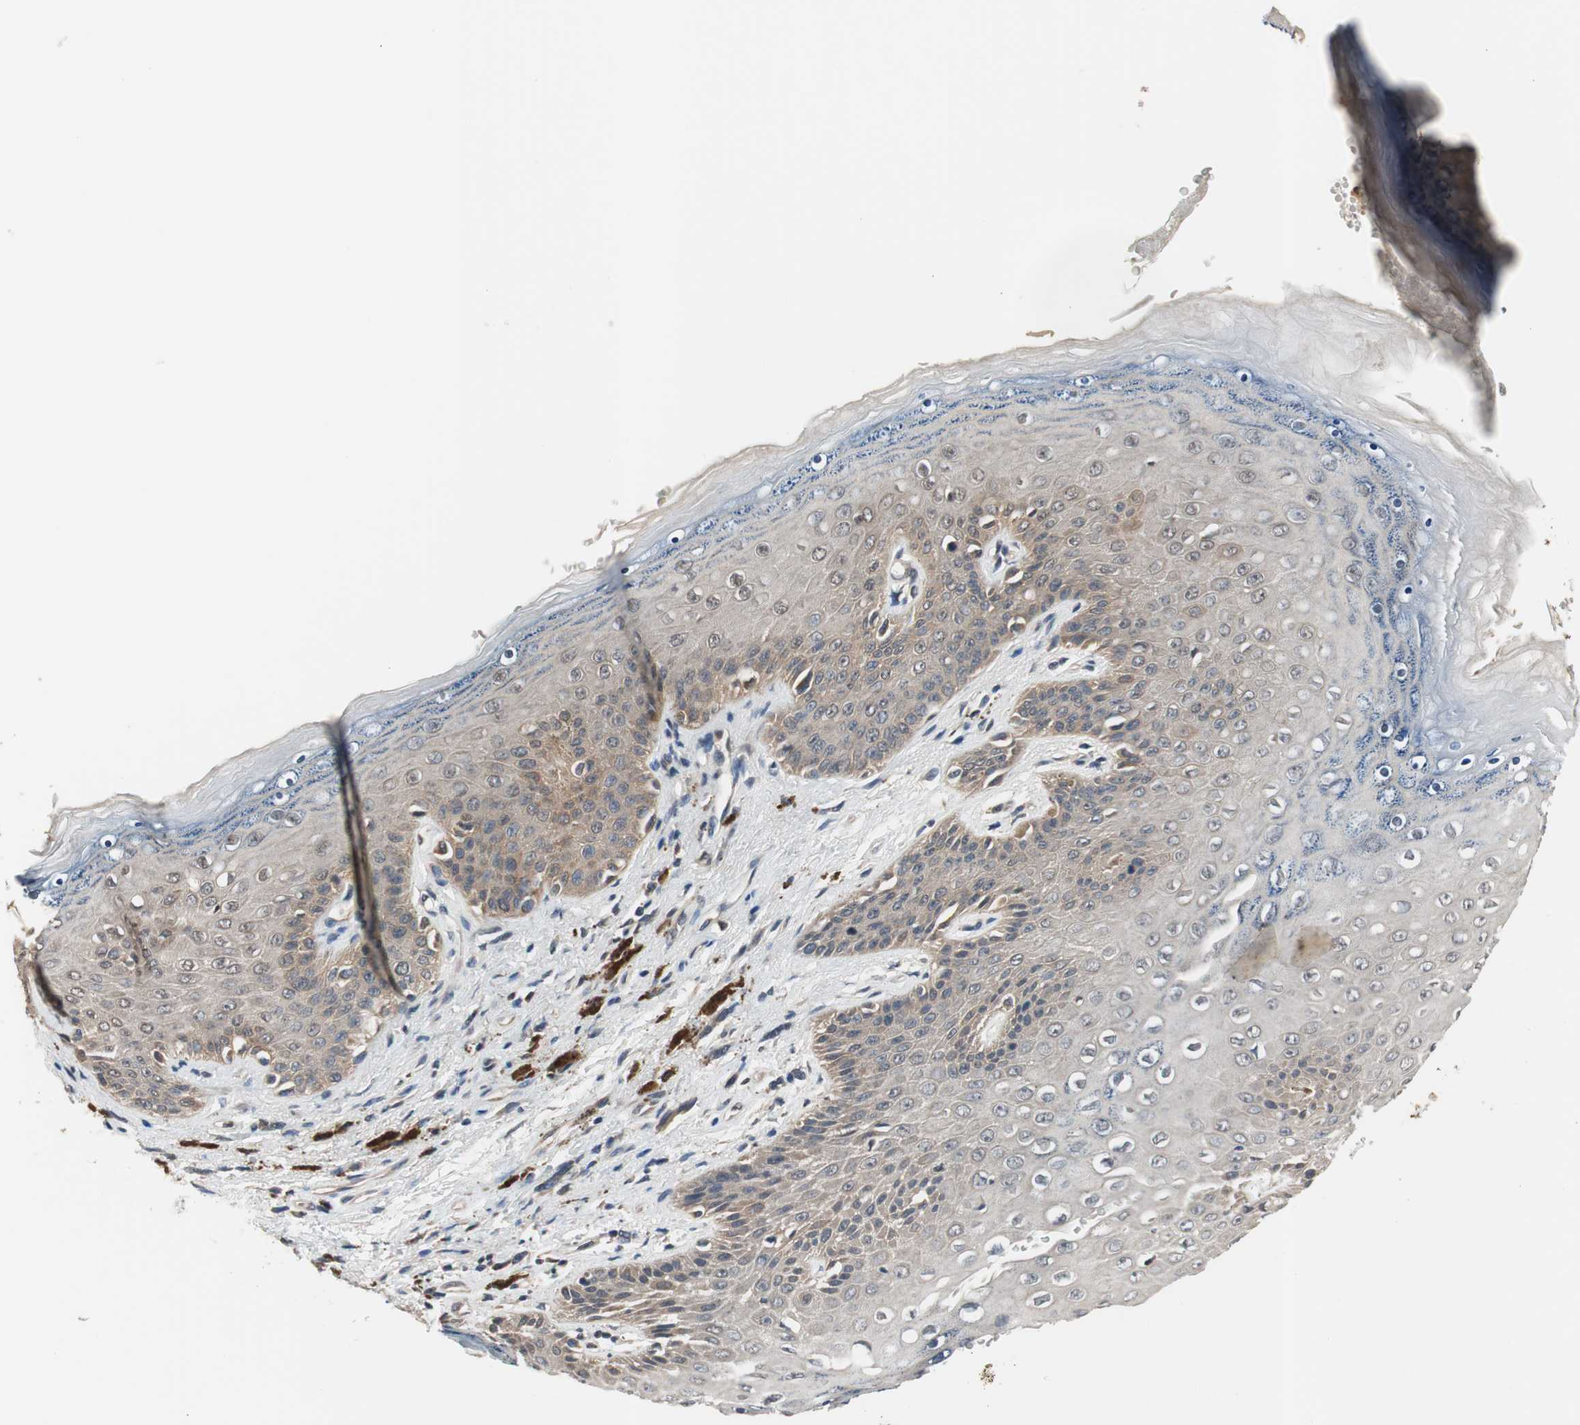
{"staining": {"intensity": "moderate", "quantity": "<25%", "location": "cytoplasmic/membranous"}, "tissue": "skin", "cell_type": "Epidermal cells", "image_type": "normal", "snomed": [{"axis": "morphology", "description": "Normal tissue, NOS"}, {"axis": "topography", "description": "Anal"}], "caption": "About <25% of epidermal cells in unremarkable human skin reveal moderate cytoplasmic/membranous protein staining as visualized by brown immunohistochemical staining.", "gene": "GCLC", "patient": {"sex": "female", "age": 46}}